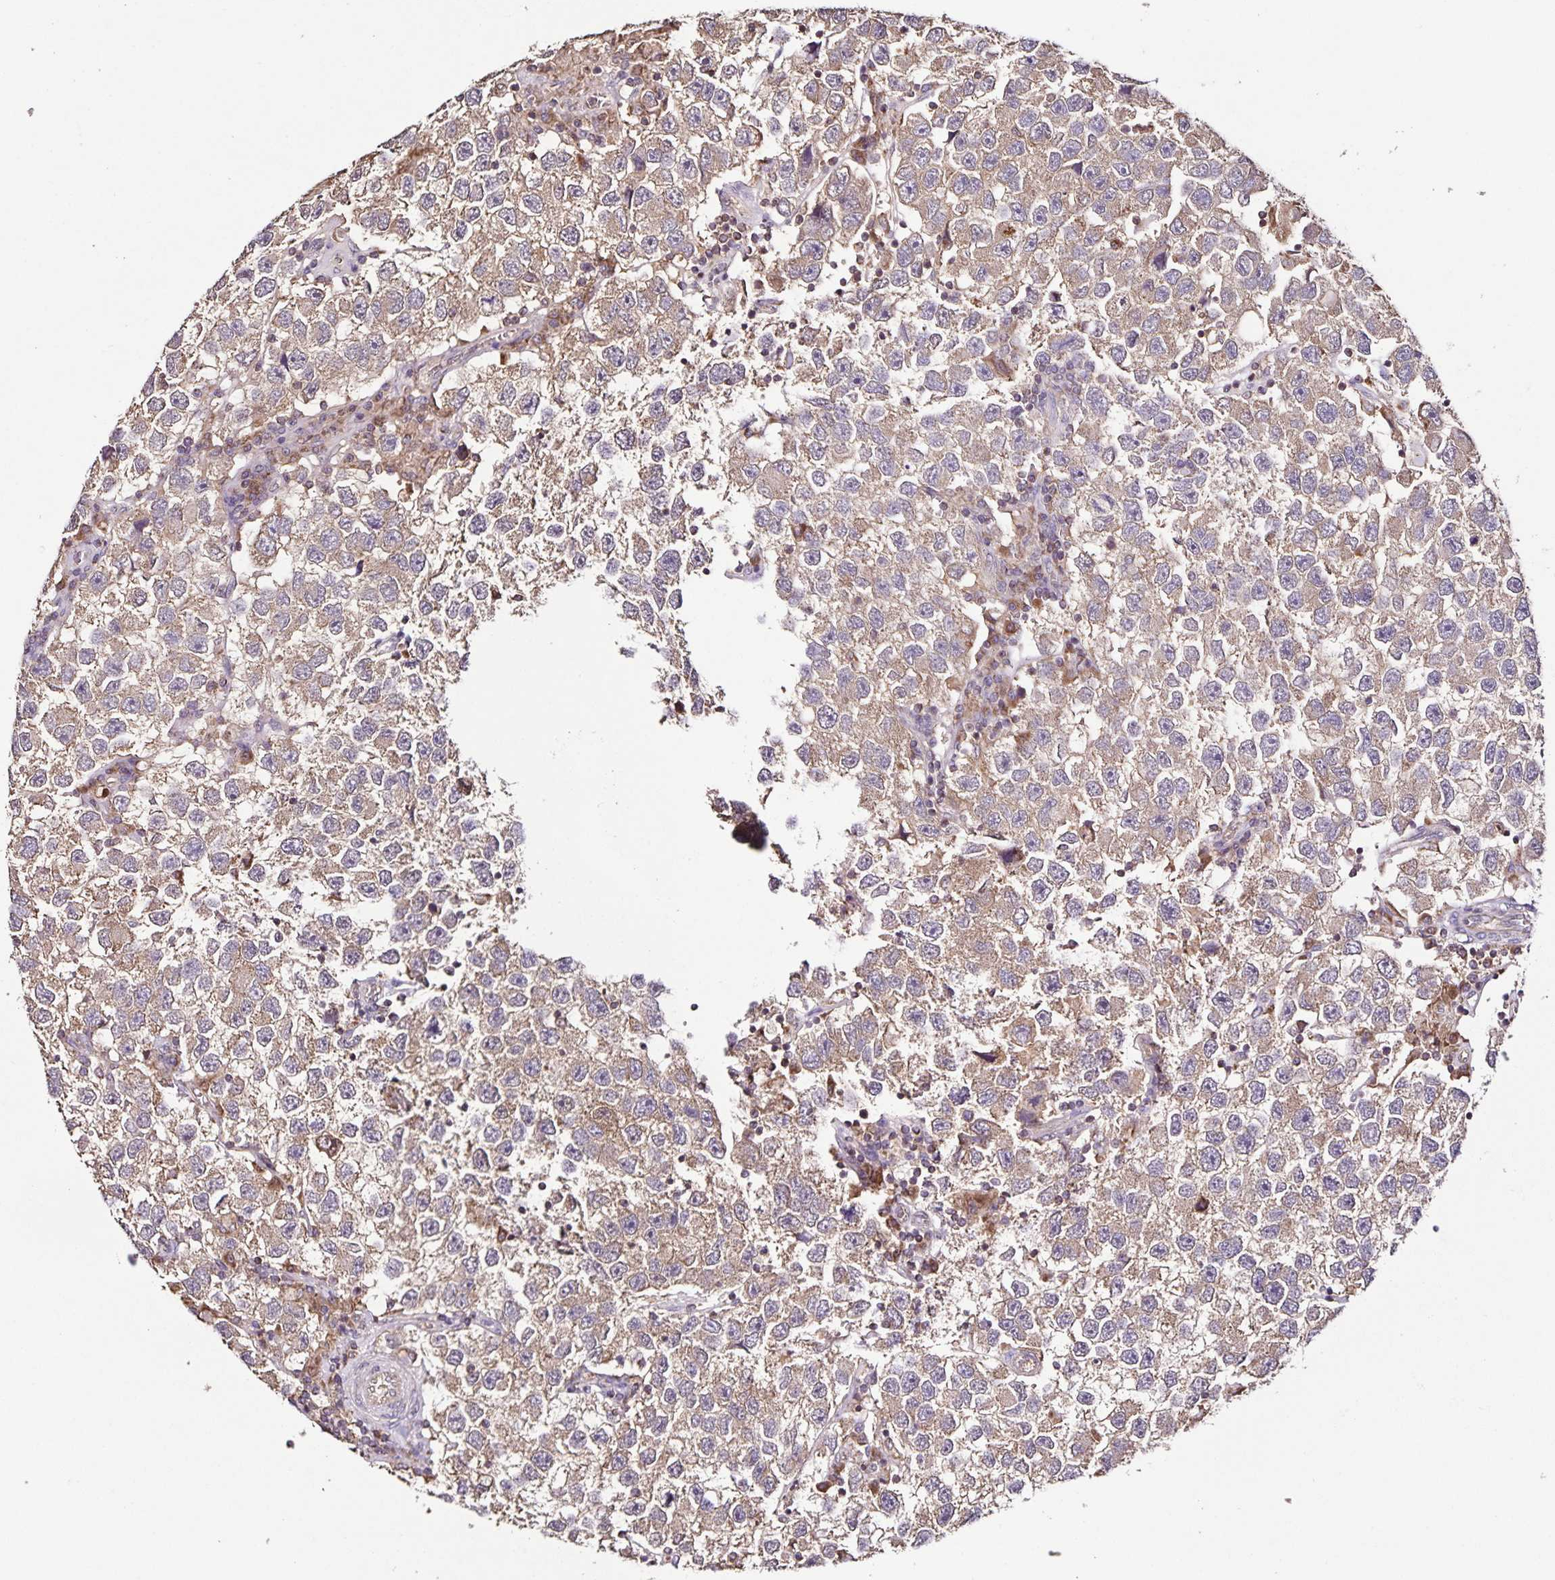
{"staining": {"intensity": "weak", "quantity": ">75%", "location": "cytoplasmic/membranous"}, "tissue": "testis cancer", "cell_type": "Tumor cells", "image_type": "cancer", "snomed": [{"axis": "morphology", "description": "Seminoma, NOS"}, {"axis": "topography", "description": "Testis"}], "caption": "Immunohistochemical staining of testis cancer (seminoma) shows weak cytoplasmic/membranous protein staining in about >75% of tumor cells.", "gene": "MAN1A1", "patient": {"sex": "male", "age": 26}}